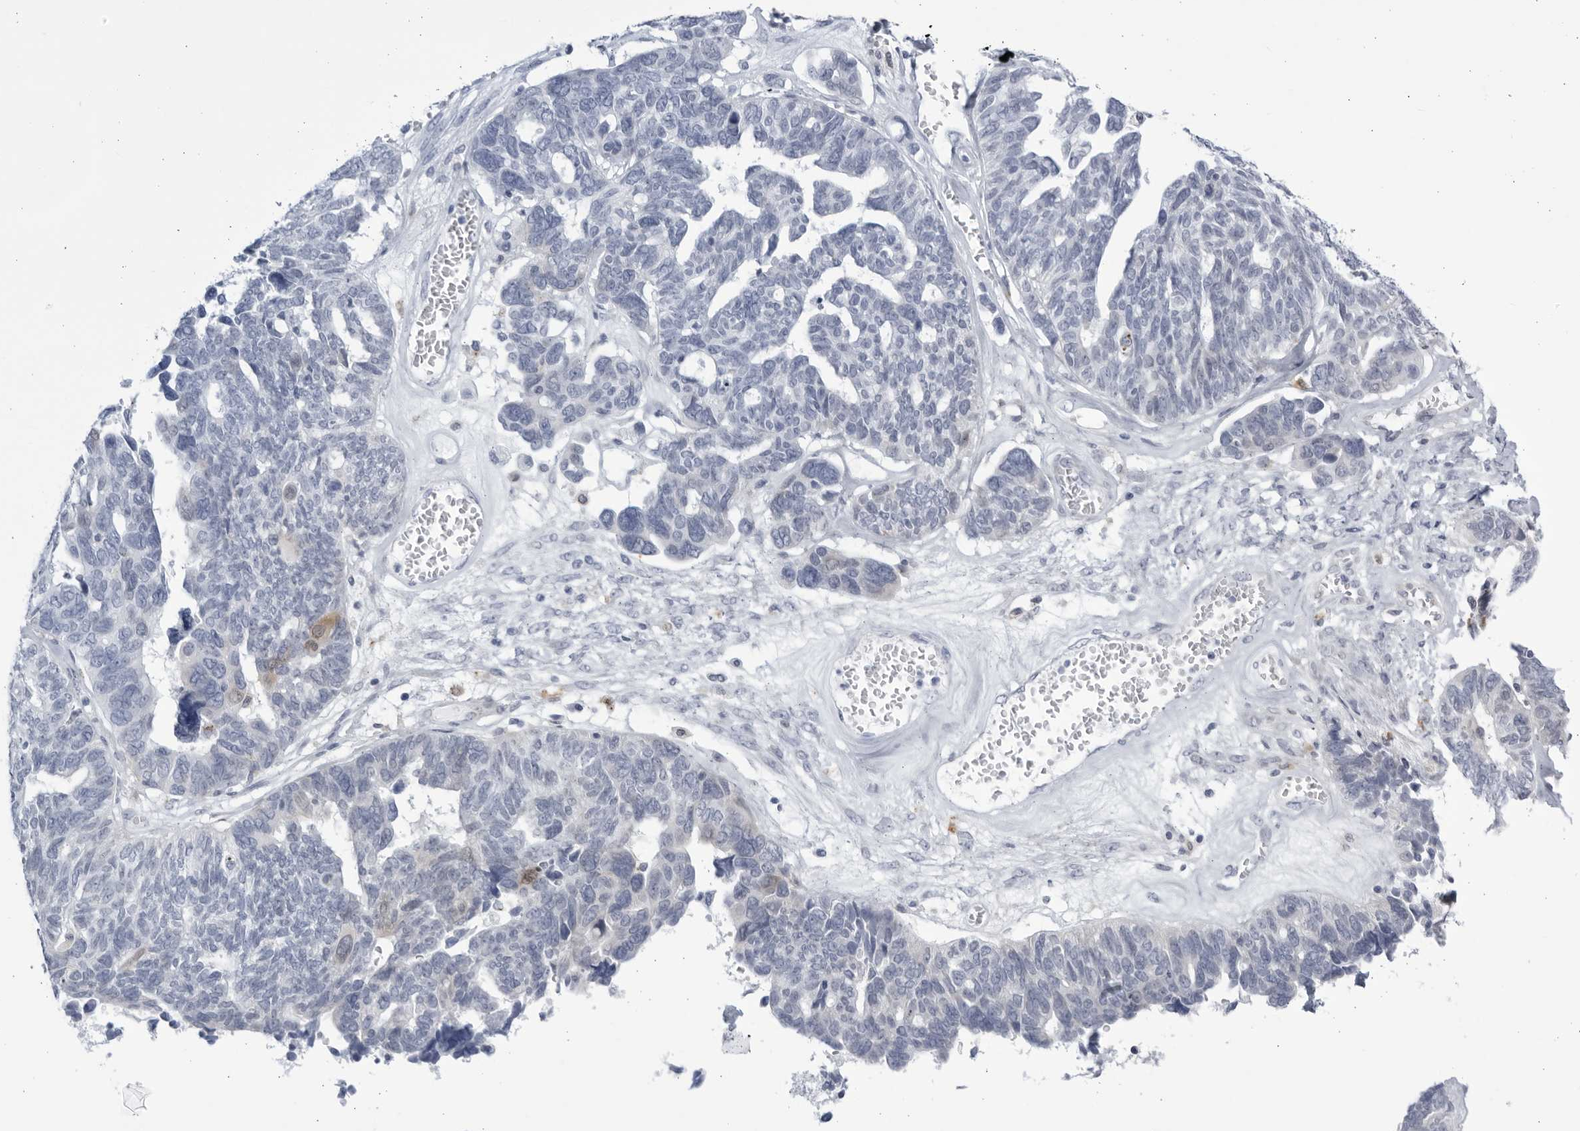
{"staining": {"intensity": "negative", "quantity": "none", "location": "none"}, "tissue": "ovarian cancer", "cell_type": "Tumor cells", "image_type": "cancer", "snomed": [{"axis": "morphology", "description": "Cystadenocarcinoma, serous, NOS"}, {"axis": "topography", "description": "Ovary"}], "caption": "DAB (3,3'-diaminobenzidine) immunohistochemical staining of serous cystadenocarcinoma (ovarian) reveals no significant positivity in tumor cells. The staining is performed using DAB brown chromogen with nuclei counter-stained in using hematoxylin.", "gene": "CCDC181", "patient": {"sex": "female", "age": 79}}